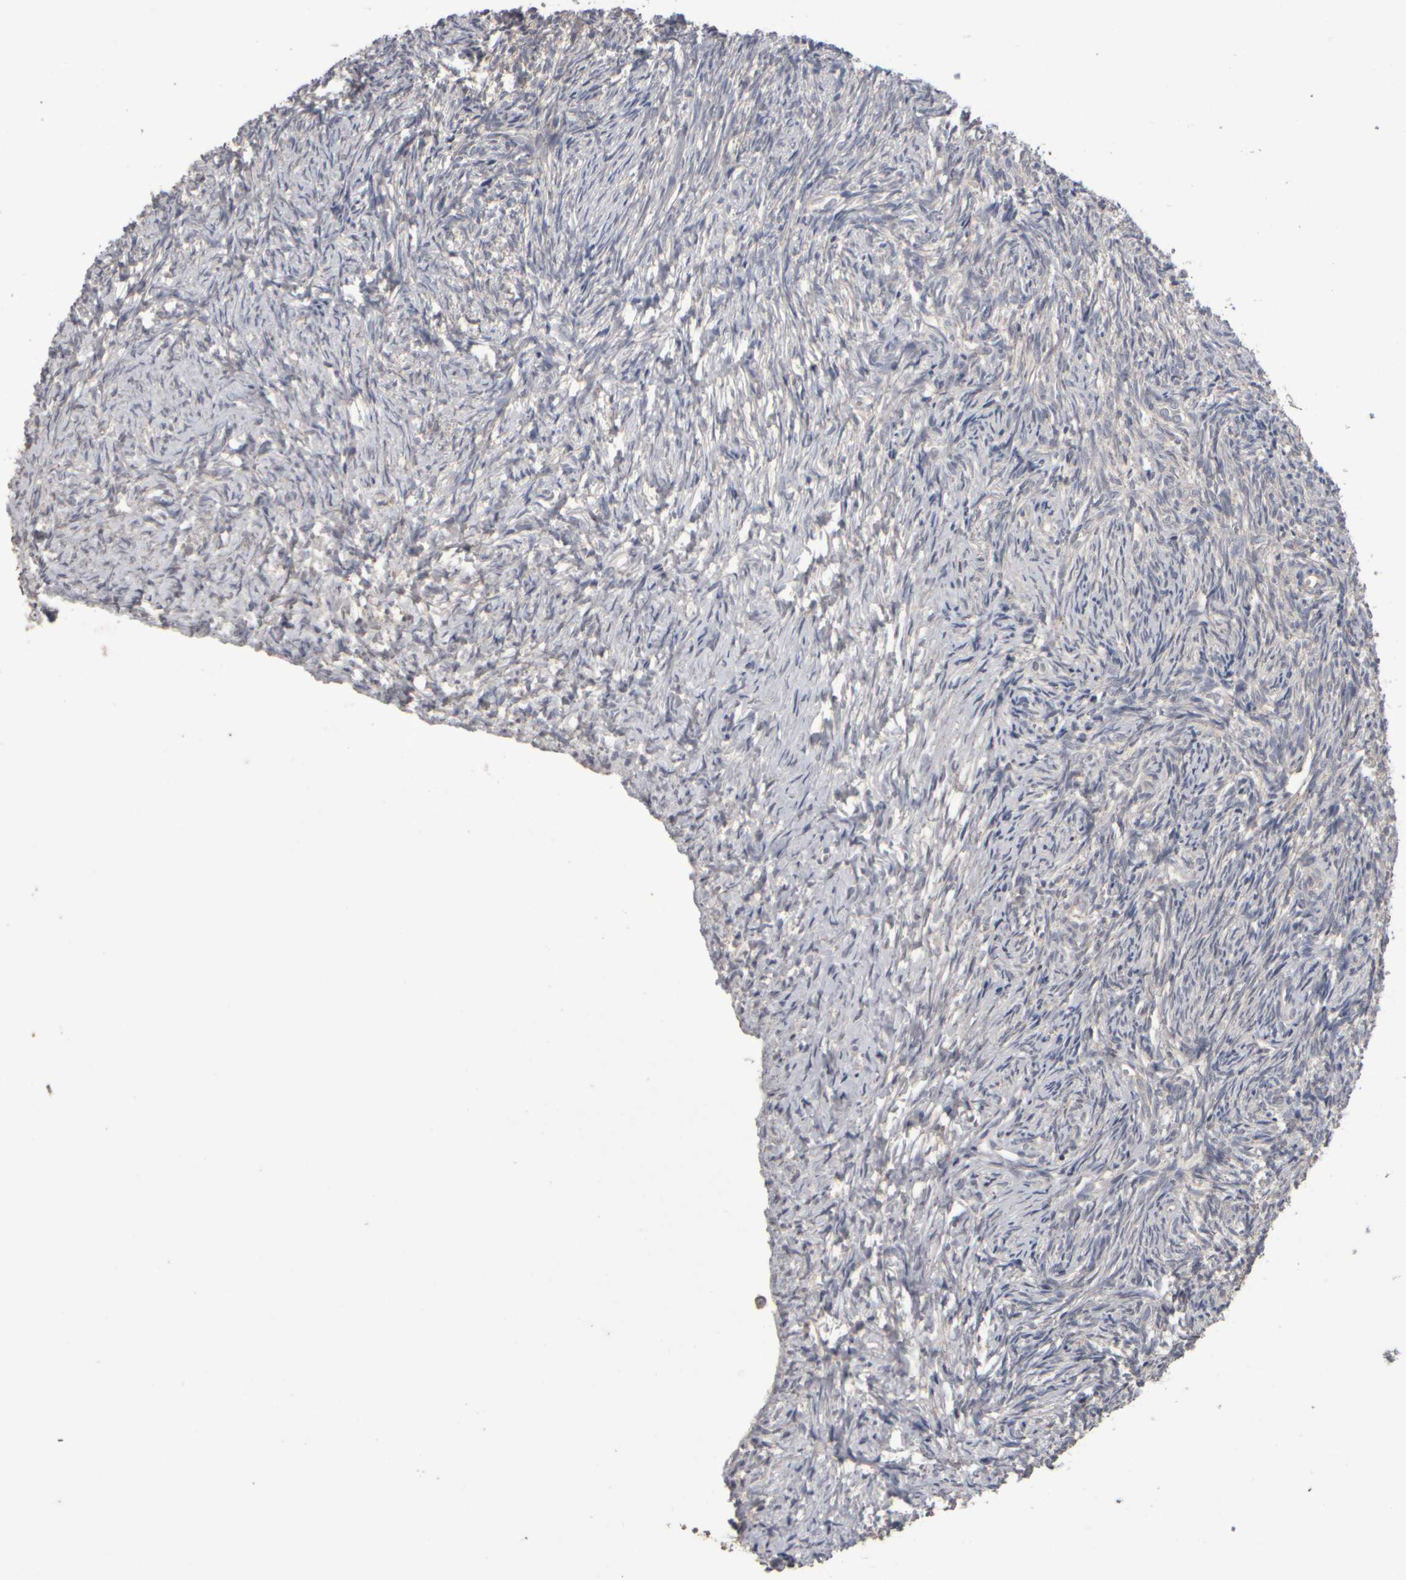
{"staining": {"intensity": "moderate", "quantity": ">75%", "location": "cytoplasmic/membranous"}, "tissue": "ovary", "cell_type": "Follicle cells", "image_type": "normal", "snomed": [{"axis": "morphology", "description": "Normal tissue, NOS"}, {"axis": "topography", "description": "Ovary"}], "caption": "A brown stain labels moderate cytoplasmic/membranous staining of a protein in follicle cells of benign human ovary. The protein is shown in brown color, while the nuclei are stained blue.", "gene": "EPHX2", "patient": {"sex": "female", "age": 41}}